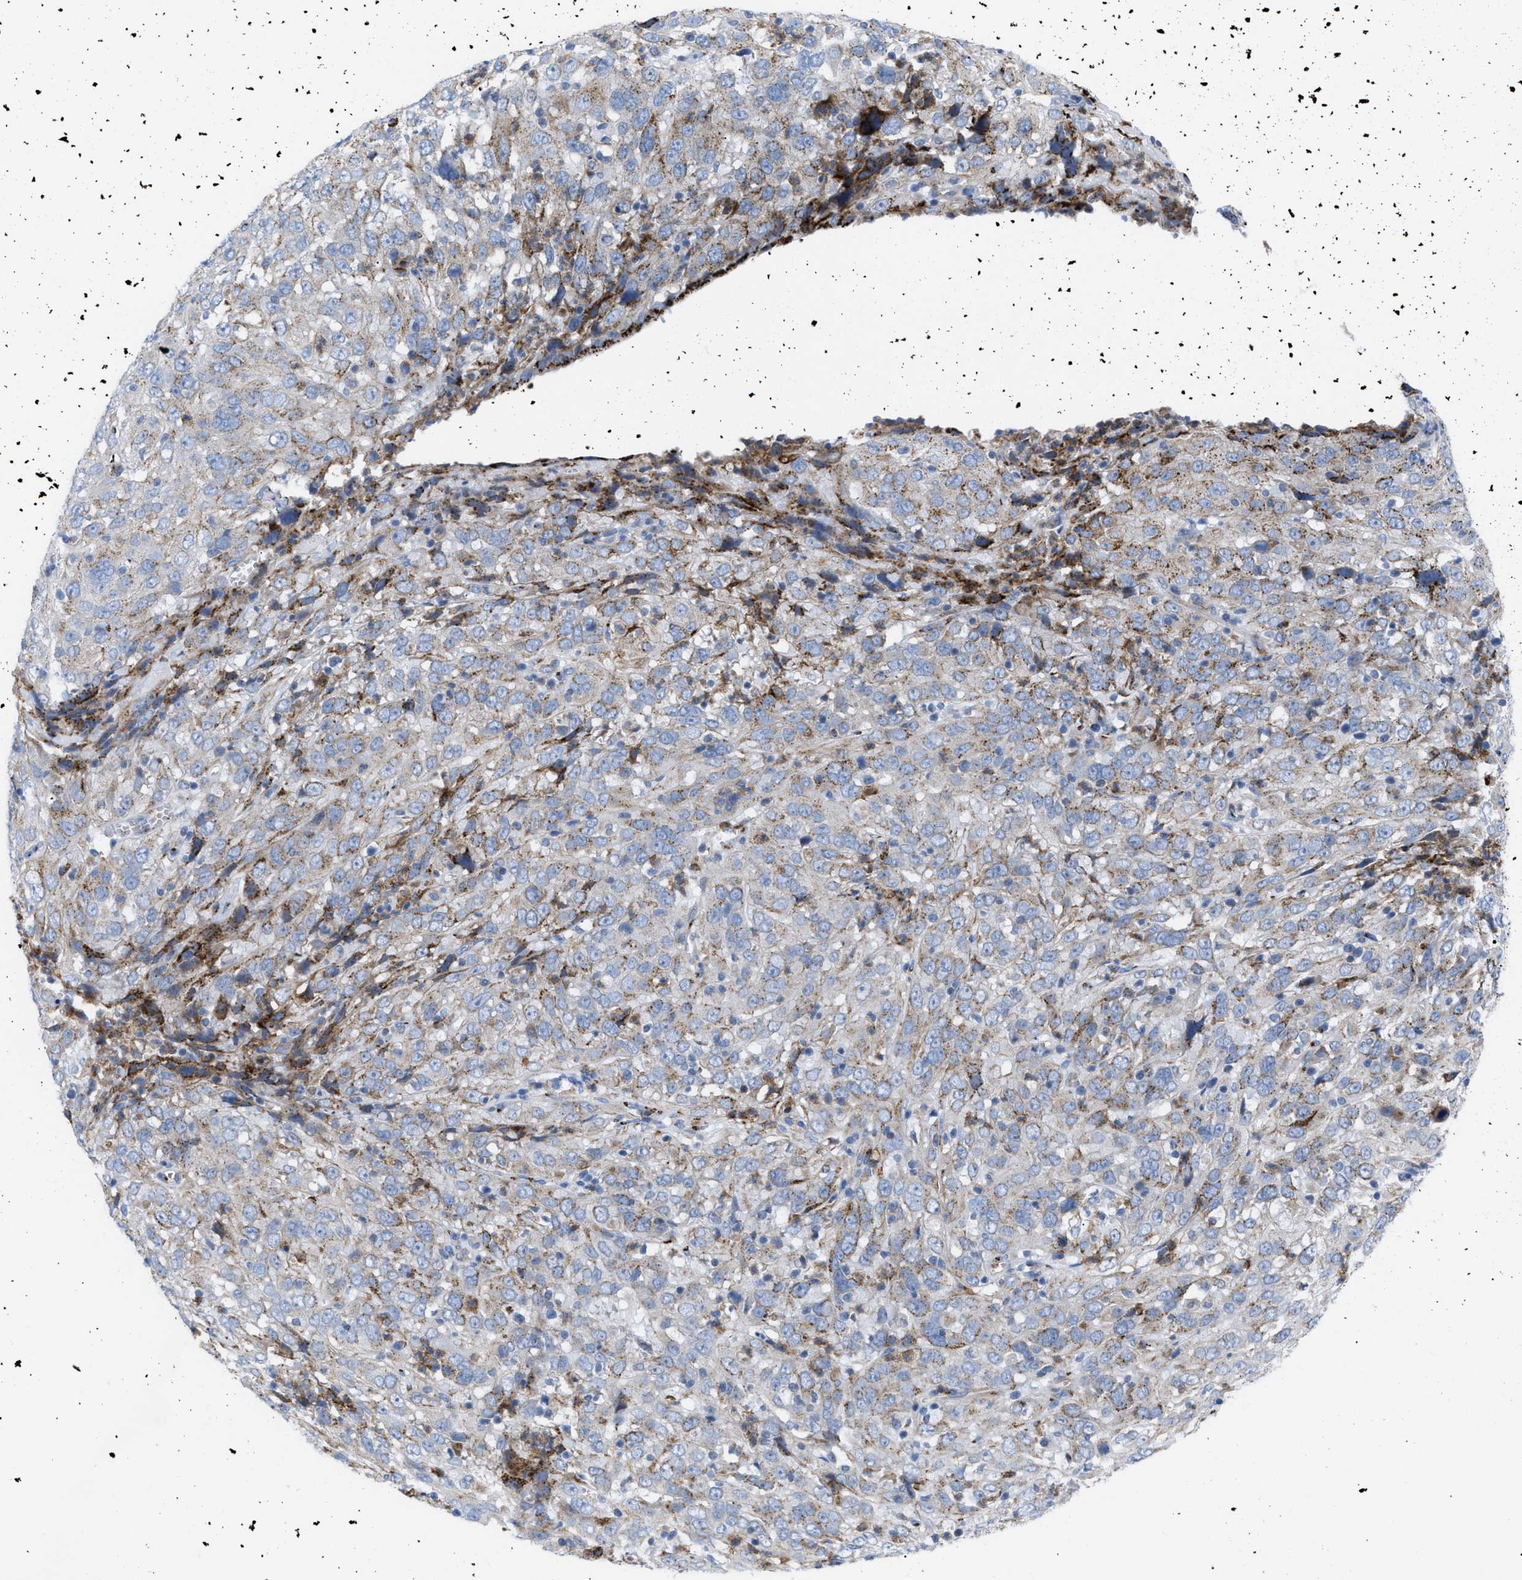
{"staining": {"intensity": "moderate", "quantity": "25%-75%", "location": "cytoplasmic/membranous"}, "tissue": "cervical cancer", "cell_type": "Tumor cells", "image_type": "cancer", "snomed": [{"axis": "morphology", "description": "Squamous cell carcinoma, NOS"}, {"axis": "topography", "description": "Cervix"}], "caption": "Human cervical squamous cell carcinoma stained with a brown dye displays moderate cytoplasmic/membranous positive positivity in about 25%-75% of tumor cells.", "gene": "TMEM17", "patient": {"sex": "female", "age": 32}}